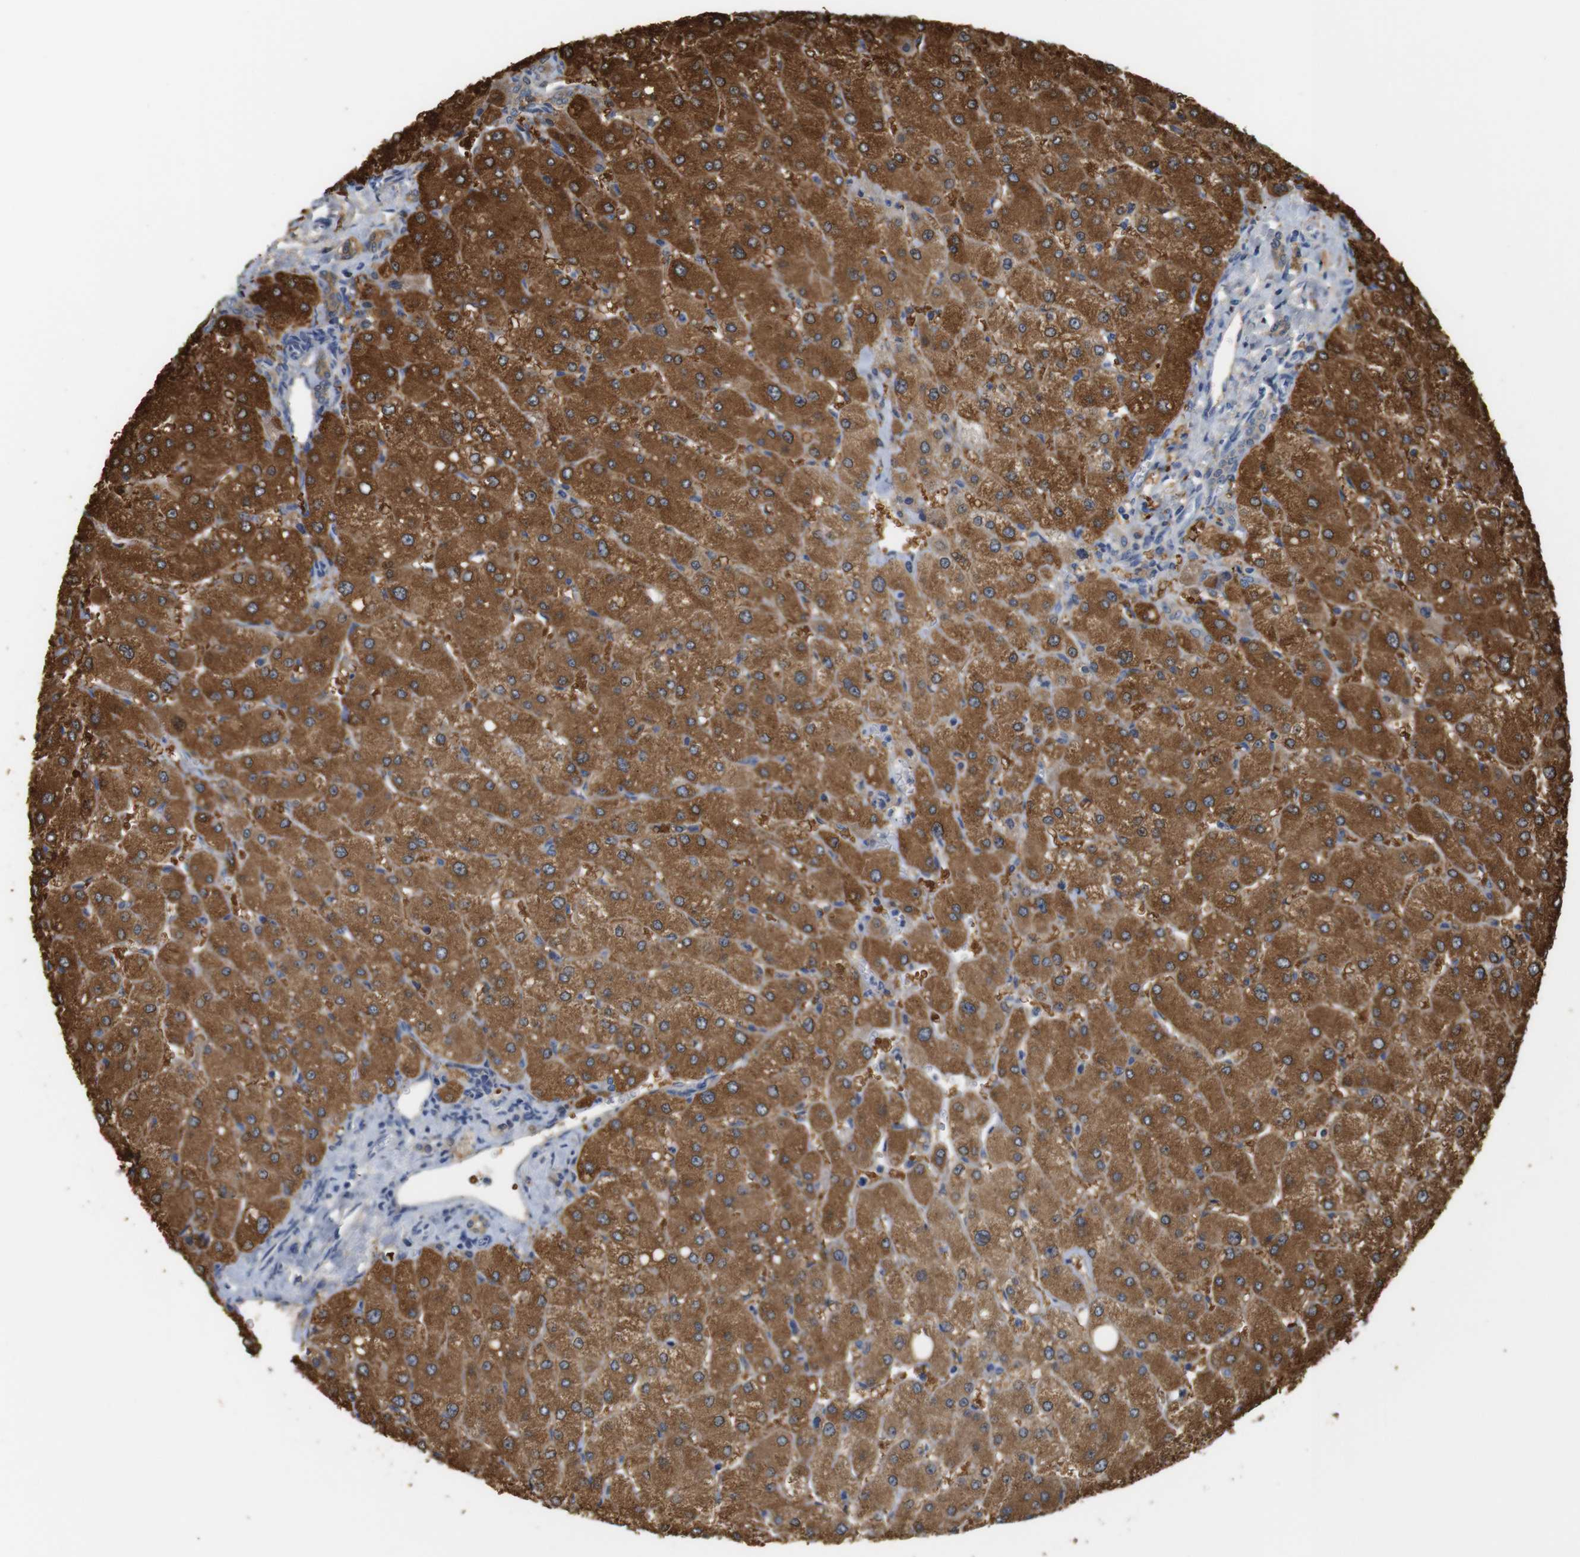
{"staining": {"intensity": "weak", "quantity": ">75%", "location": "cytoplasmic/membranous"}, "tissue": "liver", "cell_type": "Cholangiocytes", "image_type": "normal", "snomed": [{"axis": "morphology", "description": "Normal tissue, NOS"}, {"axis": "topography", "description": "Liver"}], "caption": "Normal liver shows weak cytoplasmic/membranous staining in about >75% of cholangiocytes, visualized by immunohistochemistry. The protein is shown in brown color, while the nuclei are stained blue.", "gene": "NEBL", "patient": {"sex": "male", "age": 55}}